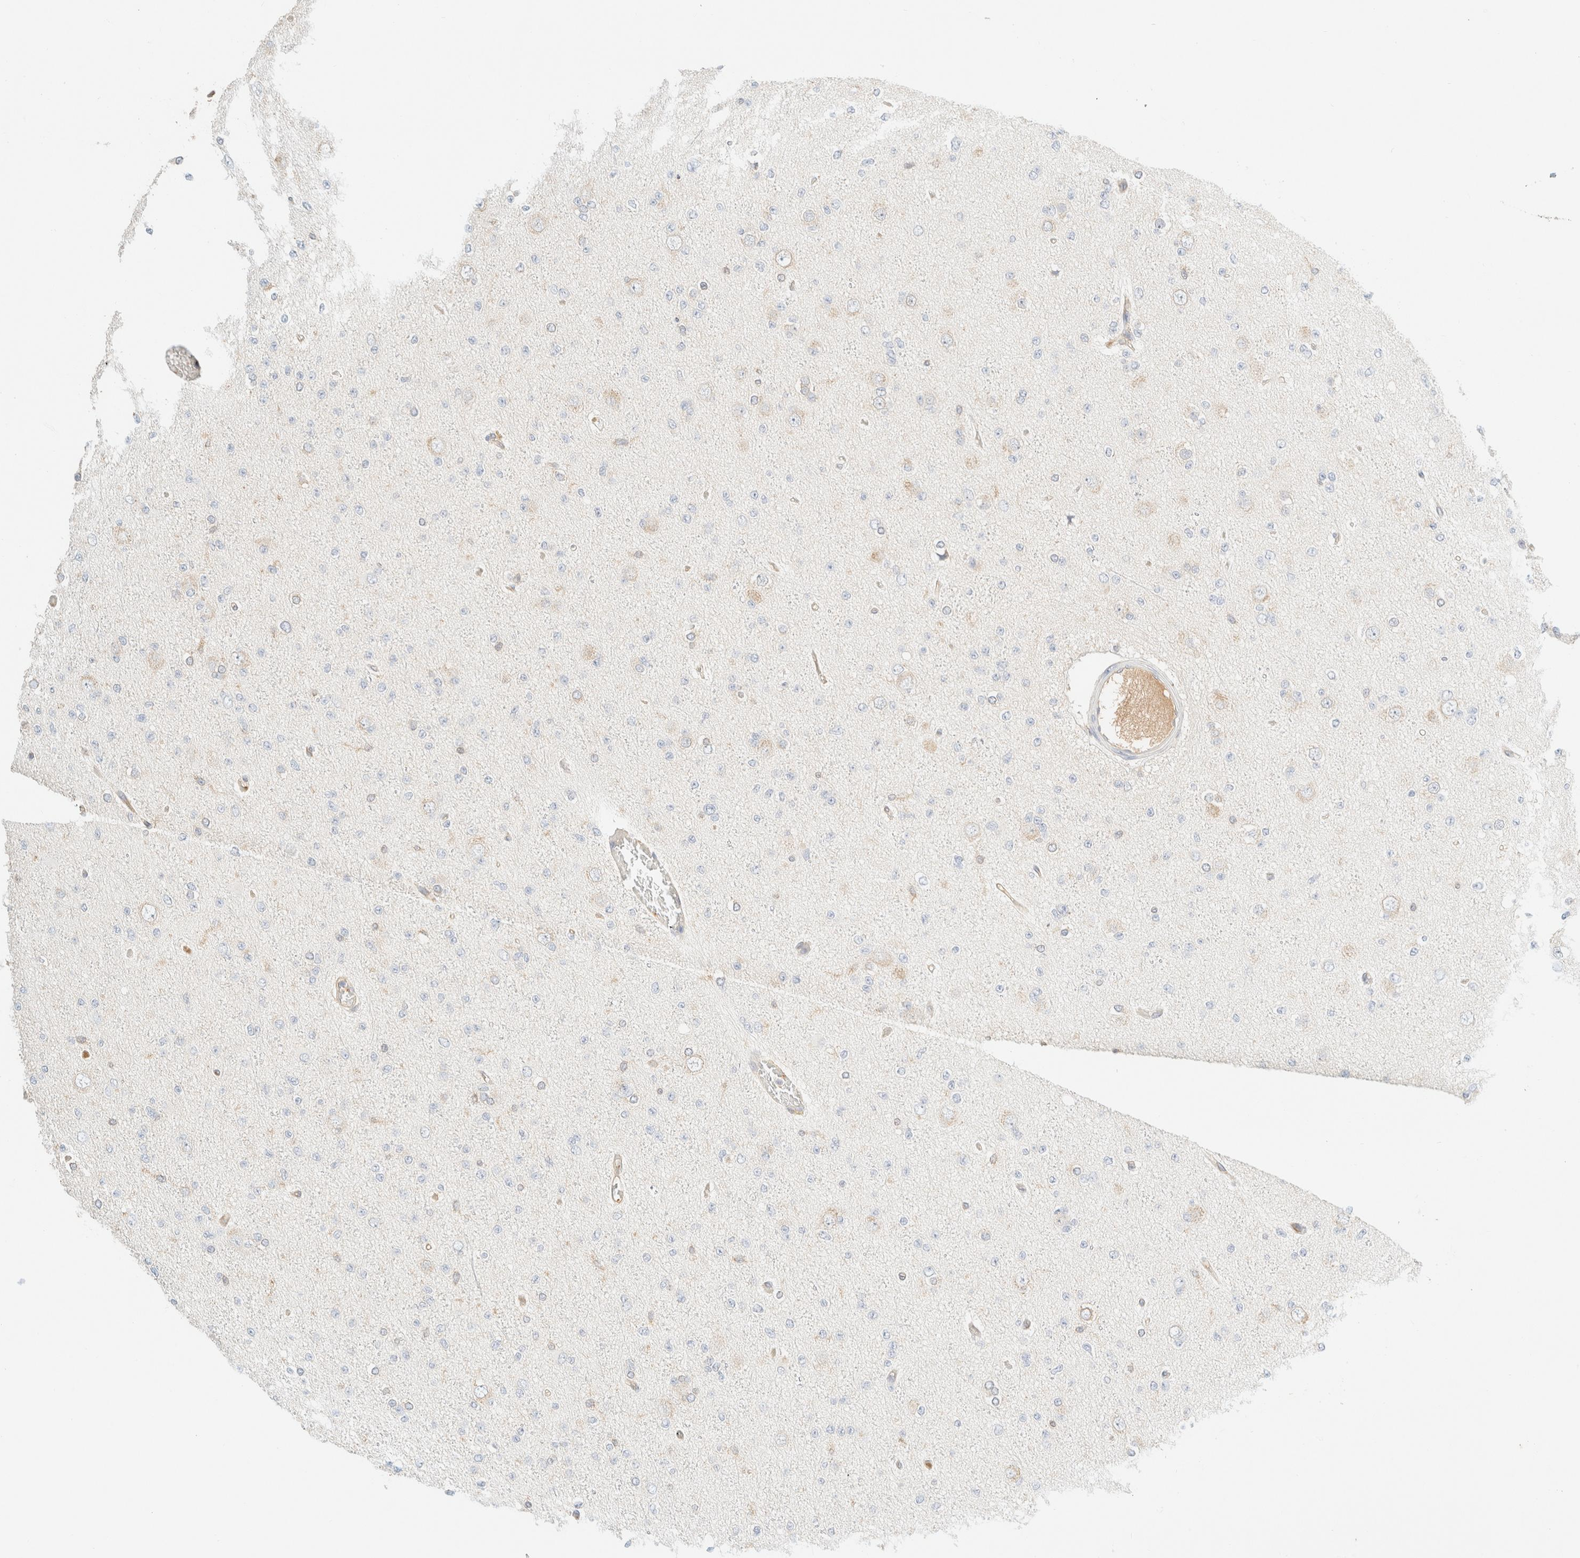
{"staining": {"intensity": "negative", "quantity": "none", "location": "none"}, "tissue": "glioma", "cell_type": "Tumor cells", "image_type": "cancer", "snomed": [{"axis": "morphology", "description": "Glioma, malignant, Low grade"}, {"axis": "topography", "description": "Brain"}], "caption": "The histopathology image displays no significant staining in tumor cells of malignant low-grade glioma. The staining was performed using DAB (3,3'-diaminobenzidine) to visualize the protein expression in brown, while the nuclei were stained in blue with hematoxylin (Magnification: 20x).", "gene": "FHOD1", "patient": {"sex": "female", "age": 22}}